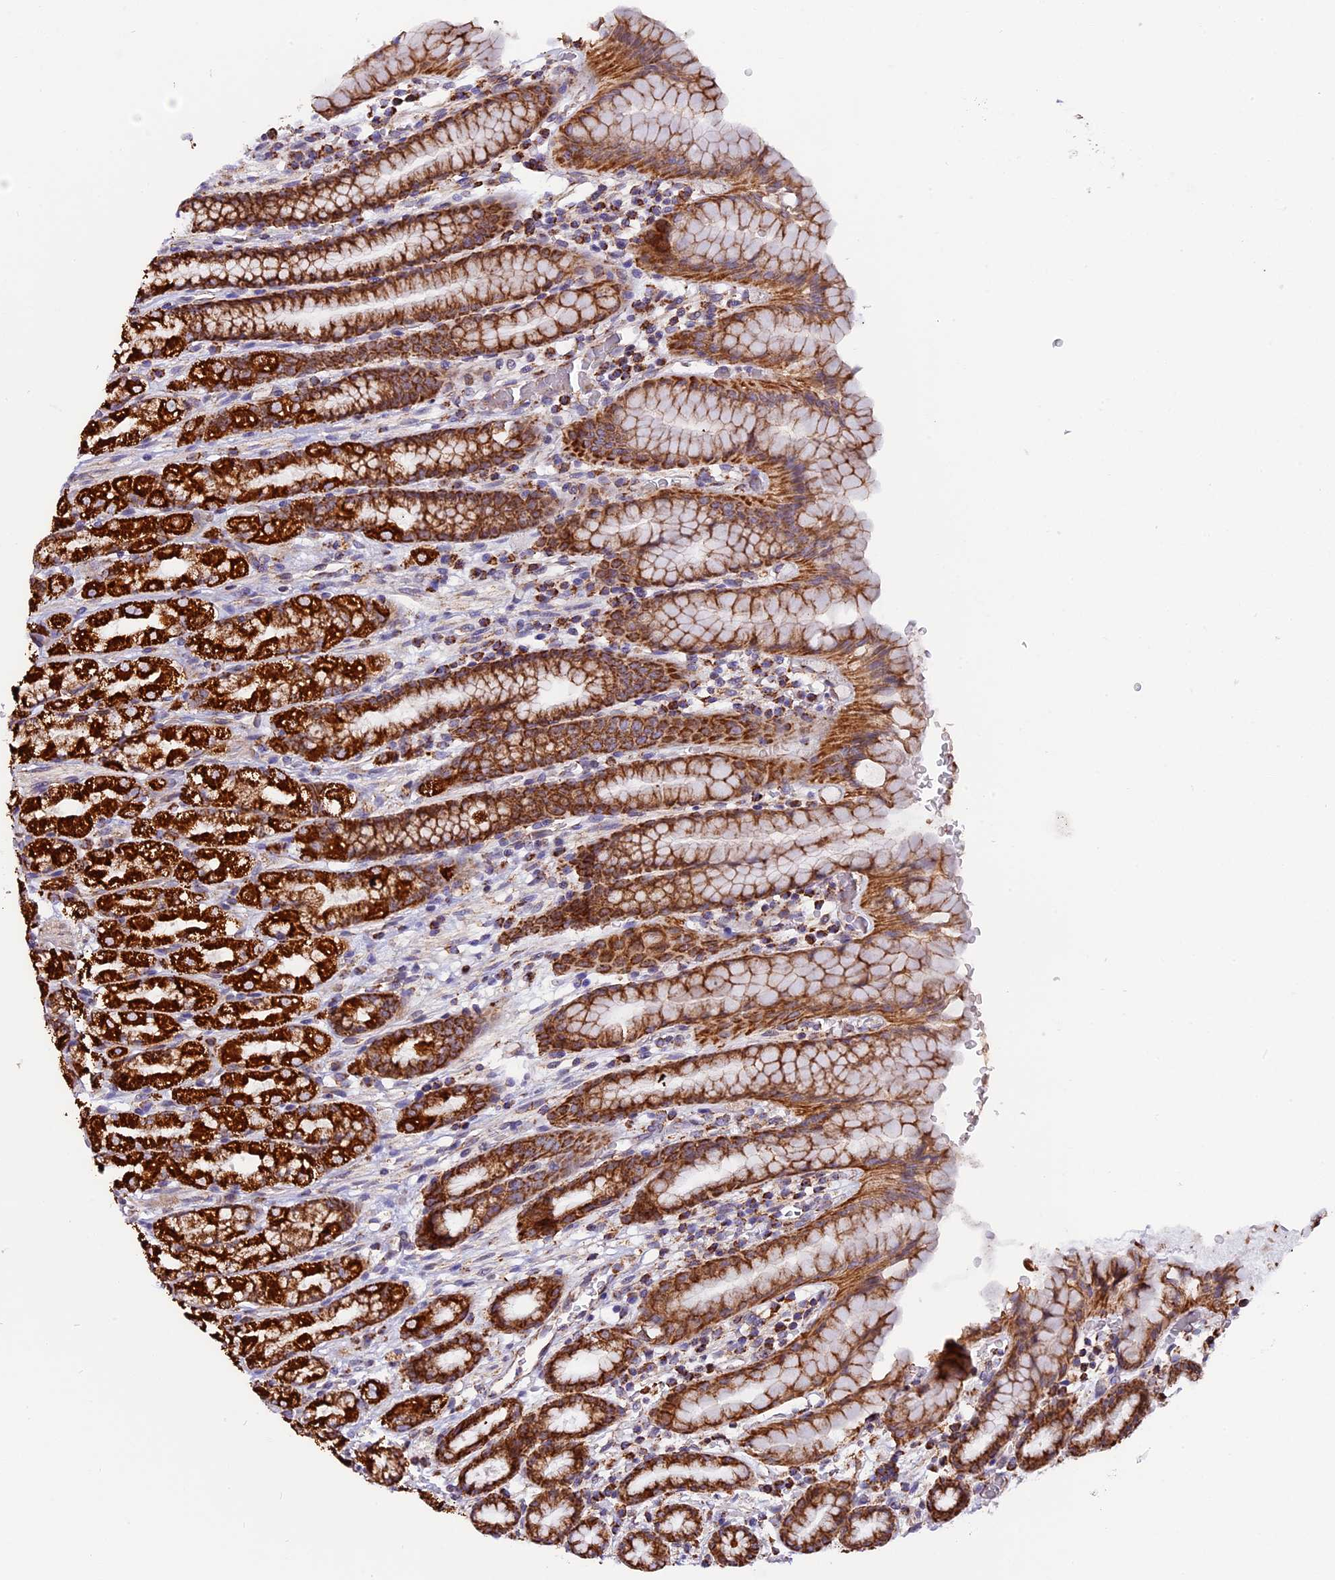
{"staining": {"intensity": "strong", "quantity": ">75%", "location": "cytoplasmic/membranous"}, "tissue": "stomach", "cell_type": "Glandular cells", "image_type": "normal", "snomed": [{"axis": "morphology", "description": "Normal tissue, NOS"}, {"axis": "topography", "description": "Stomach, upper"}, {"axis": "topography", "description": "Stomach, lower"}, {"axis": "topography", "description": "Small intestine"}], "caption": "A high amount of strong cytoplasmic/membranous positivity is appreciated in approximately >75% of glandular cells in unremarkable stomach.", "gene": "NDUFA8", "patient": {"sex": "male", "age": 68}}